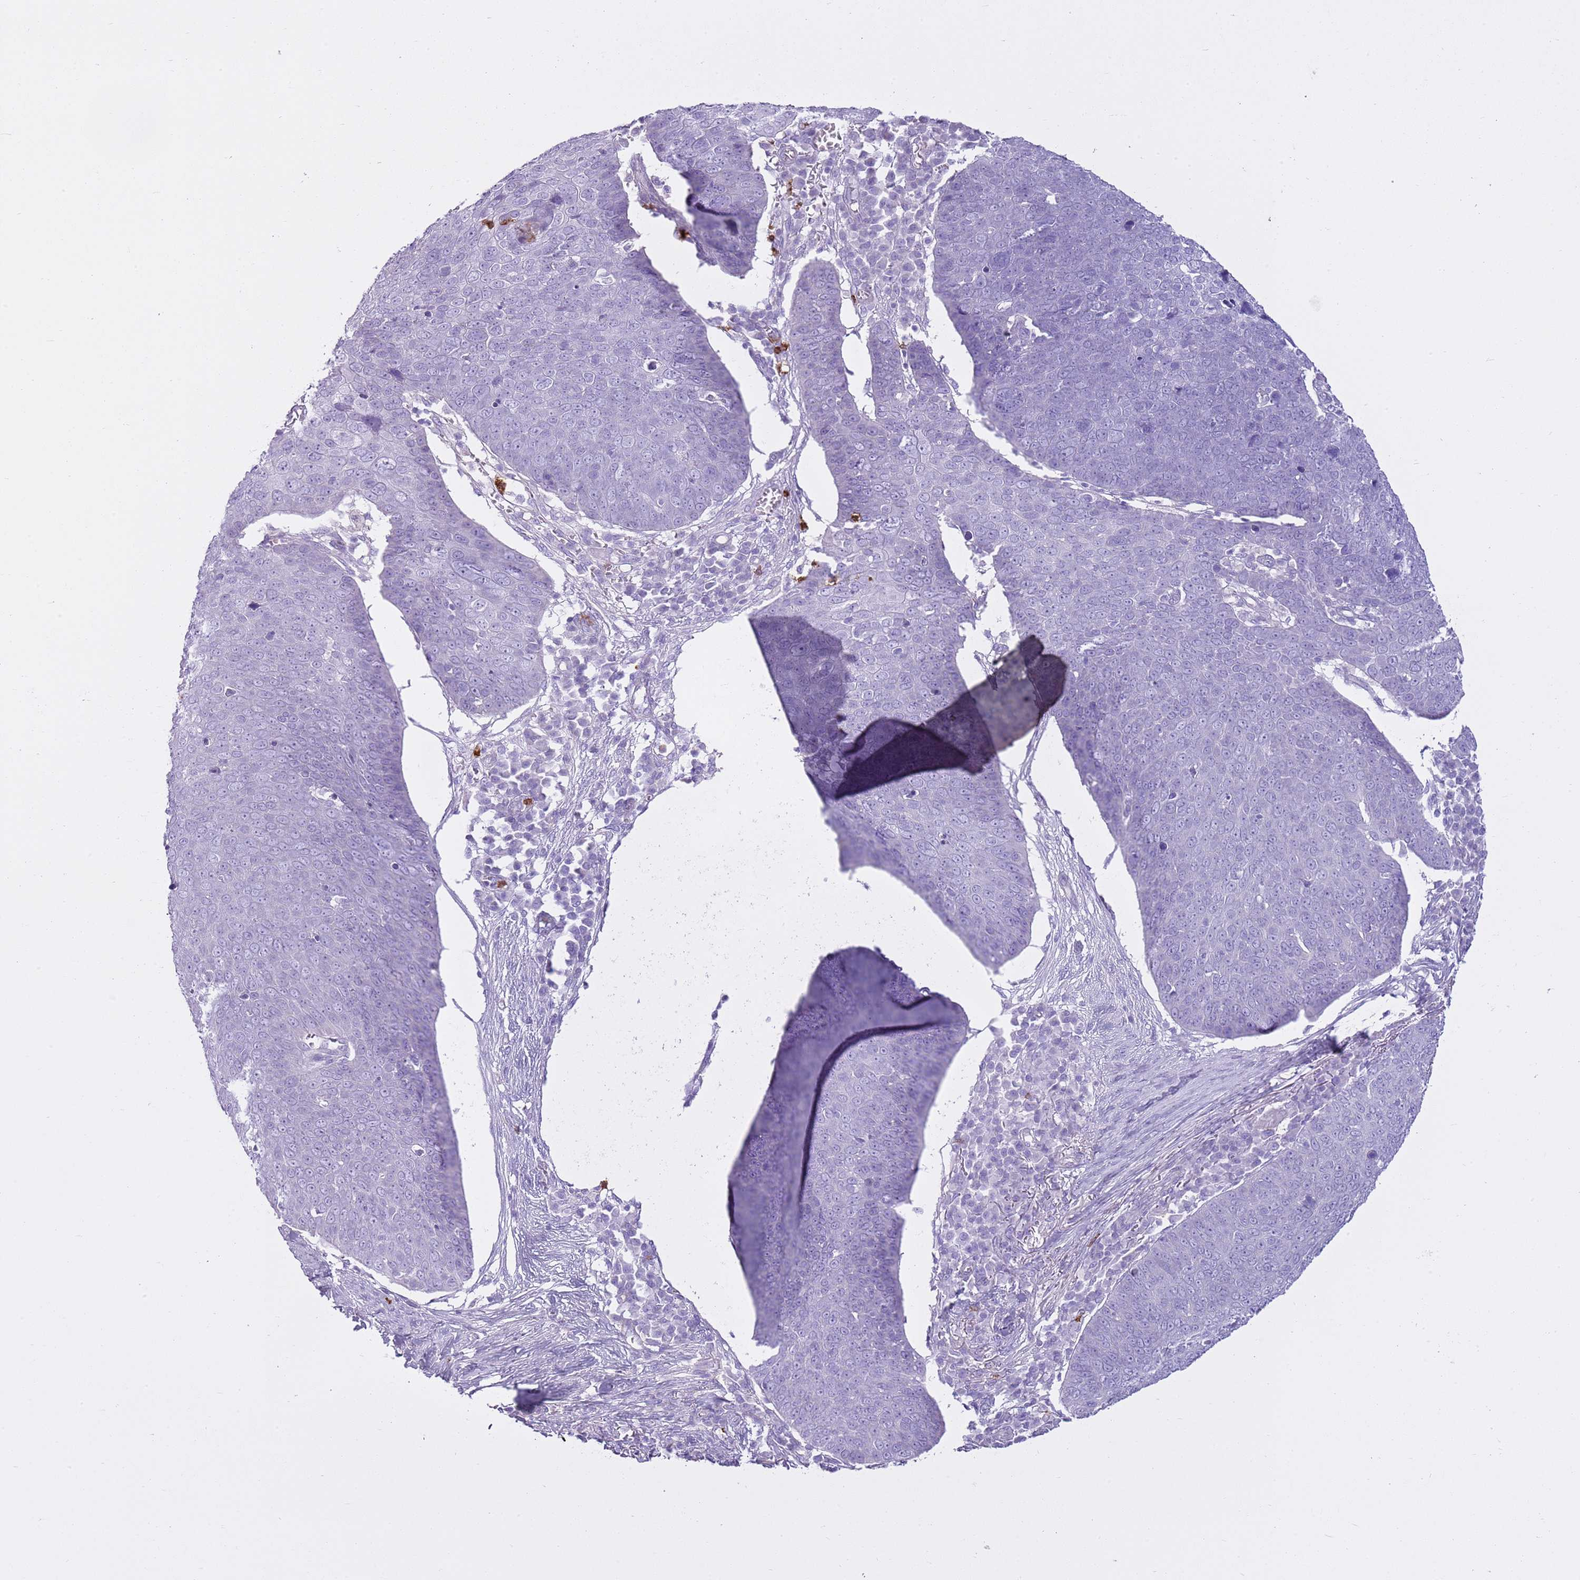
{"staining": {"intensity": "negative", "quantity": "none", "location": "none"}, "tissue": "skin cancer", "cell_type": "Tumor cells", "image_type": "cancer", "snomed": [{"axis": "morphology", "description": "Squamous cell carcinoma, NOS"}, {"axis": "topography", "description": "Skin"}], "caption": "Skin squamous cell carcinoma was stained to show a protein in brown. There is no significant positivity in tumor cells.", "gene": "CD177", "patient": {"sex": "male", "age": 71}}